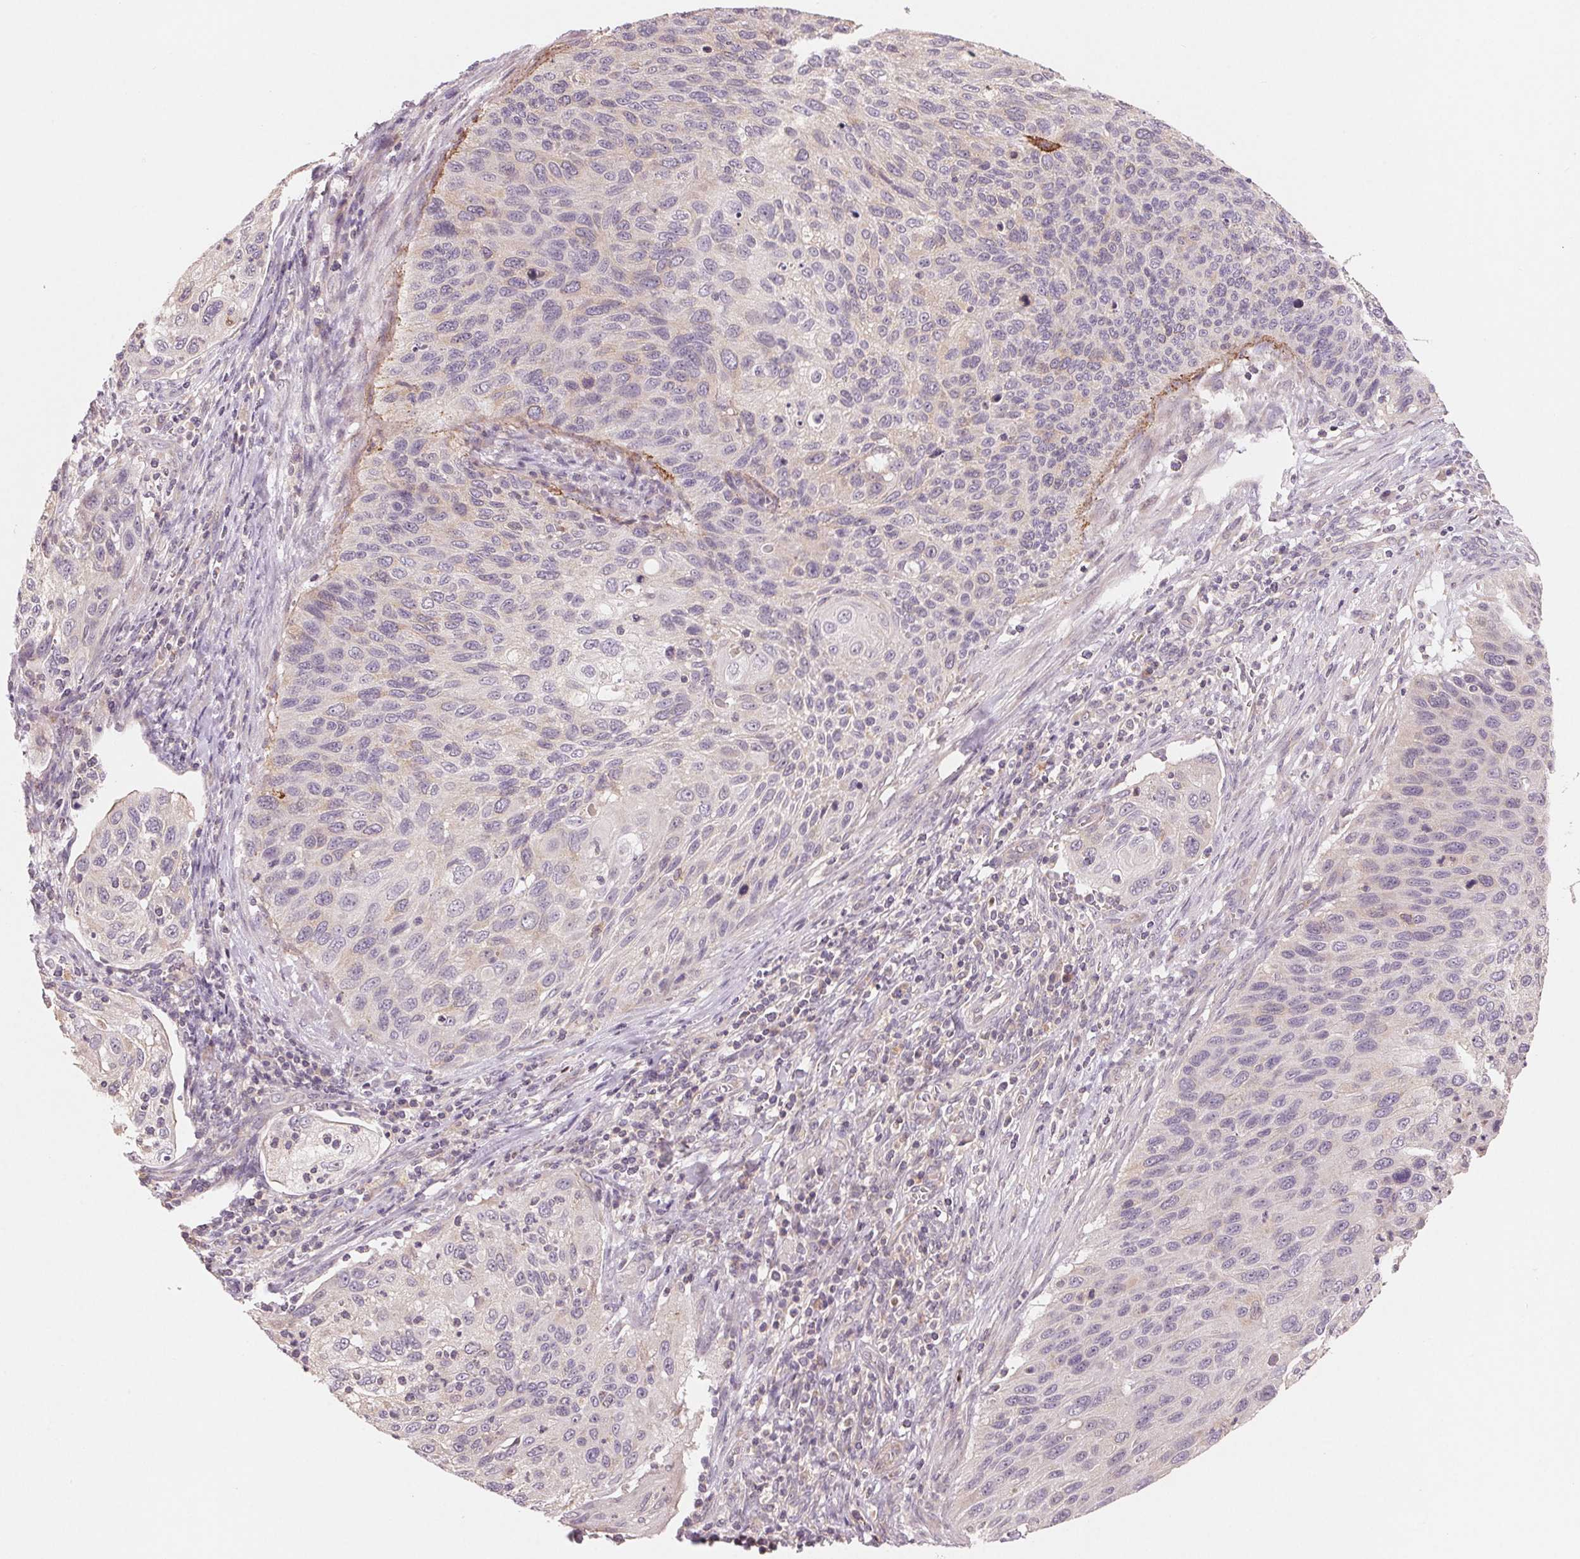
{"staining": {"intensity": "negative", "quantity": "none", "location": "none"}, "tissue": "cervical cancer", "cell_type": "Tumor cells", "image_type": "cancer", "snomed": [{"axis": "morphology", "description": "Squamous cell carcinoma, NOS"}, {"axis": "topography", "description": "Cervix"}], "caption": "Immunohistochemistry (IHC) micrograph of human squamous cell carcinoma (cervical) stained for a protein (brown), which reveals no positivity in tumor cells.", "gene": "AQP8", "patient": {"sex": "female", "age": 70}}